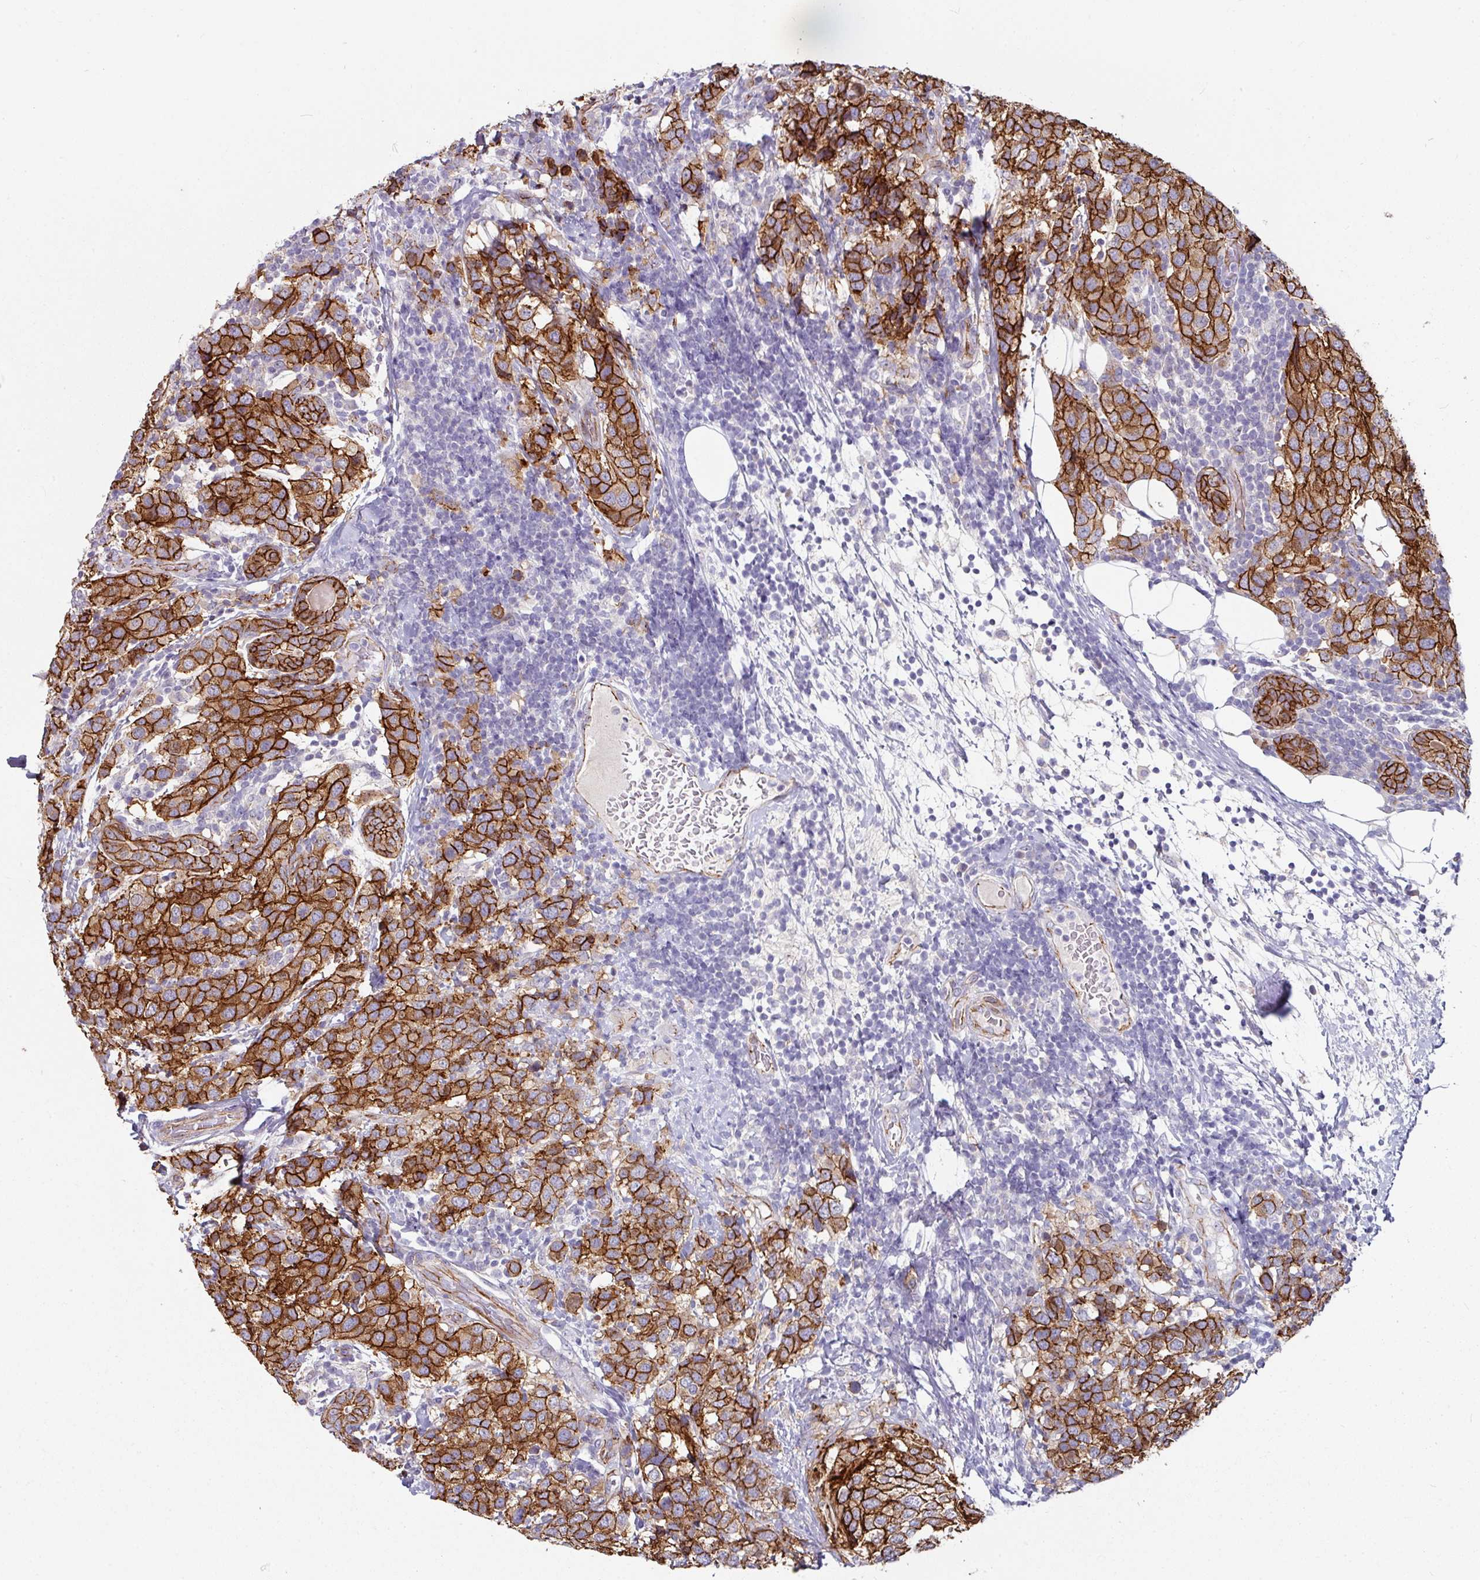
{"staining": {"intensity": "strong", "quantity": ">75%", "location": "cytoplasmic/membranous"}, "tissue": "breast cancer", "cell_type": "Tumor cells", "image_type": "cancer", "snomed": [{"axis": "morphology", "description": "Lobular carcinoma"}, {"axis": "topography", "description": "Breast"}], "caption": "IHC staining of lobular carcinoma (breast), which exhibits high levels of strong cytoplasmic/membranous expression in about >75% of tumor cells indicating strong cytoplasmic/membranous protein staining. The staining was performed using DAB (3,3'-diaminobenzidine) (brown) for protein detection and nuclei were counterstained in hematoxylin (blue).", "gene": "JUP", "patient": {"sex": "female", "age": 59}}